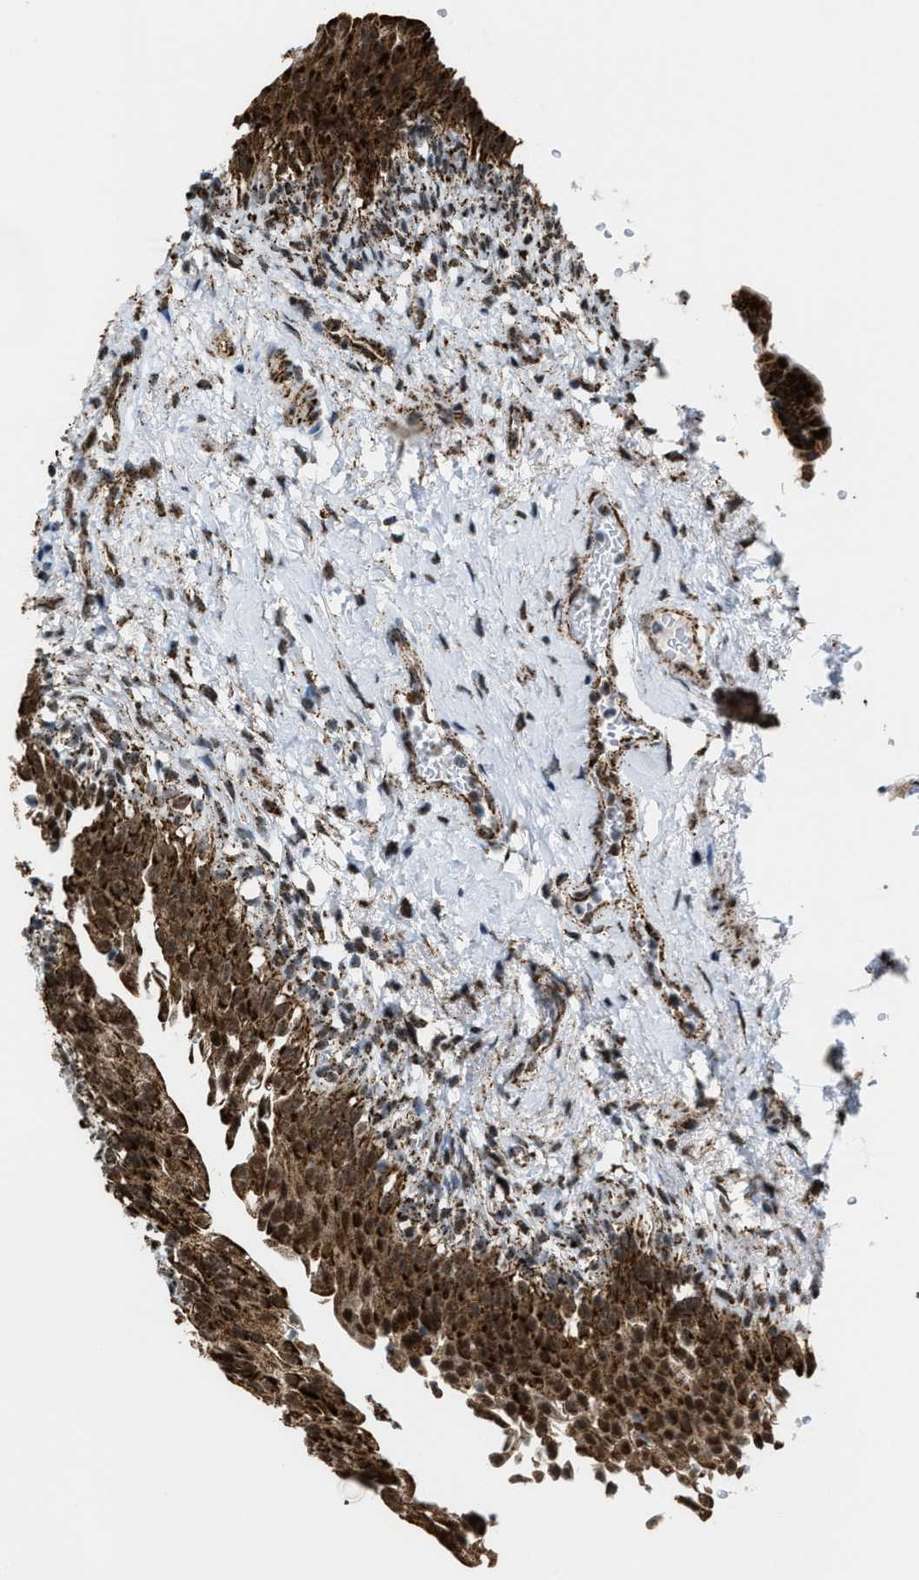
{"staining": {"intensity": "strong", "quantity": ">75%", "location": "cytoplasmic/membranous"}, "tissue": "urinary bladder", "cell_type": "Urothelial cells", "image_type": "normal", "snomed": [{"axis": "morphology", "description": "Normal tissue, NOS"}, {"axis": "topography", "description": "Urinary bladder"}], "caption": "Immunohistochemical staining of normal human urinary bladder shows strong cytoplasmic/membranous protein expression in approximately >75% of urothelial cells. (Brightfield microscopy of DAB IHC at high magnification).", "gene": "HIBADH", "patient": {"sex": "female", "age": 60}}